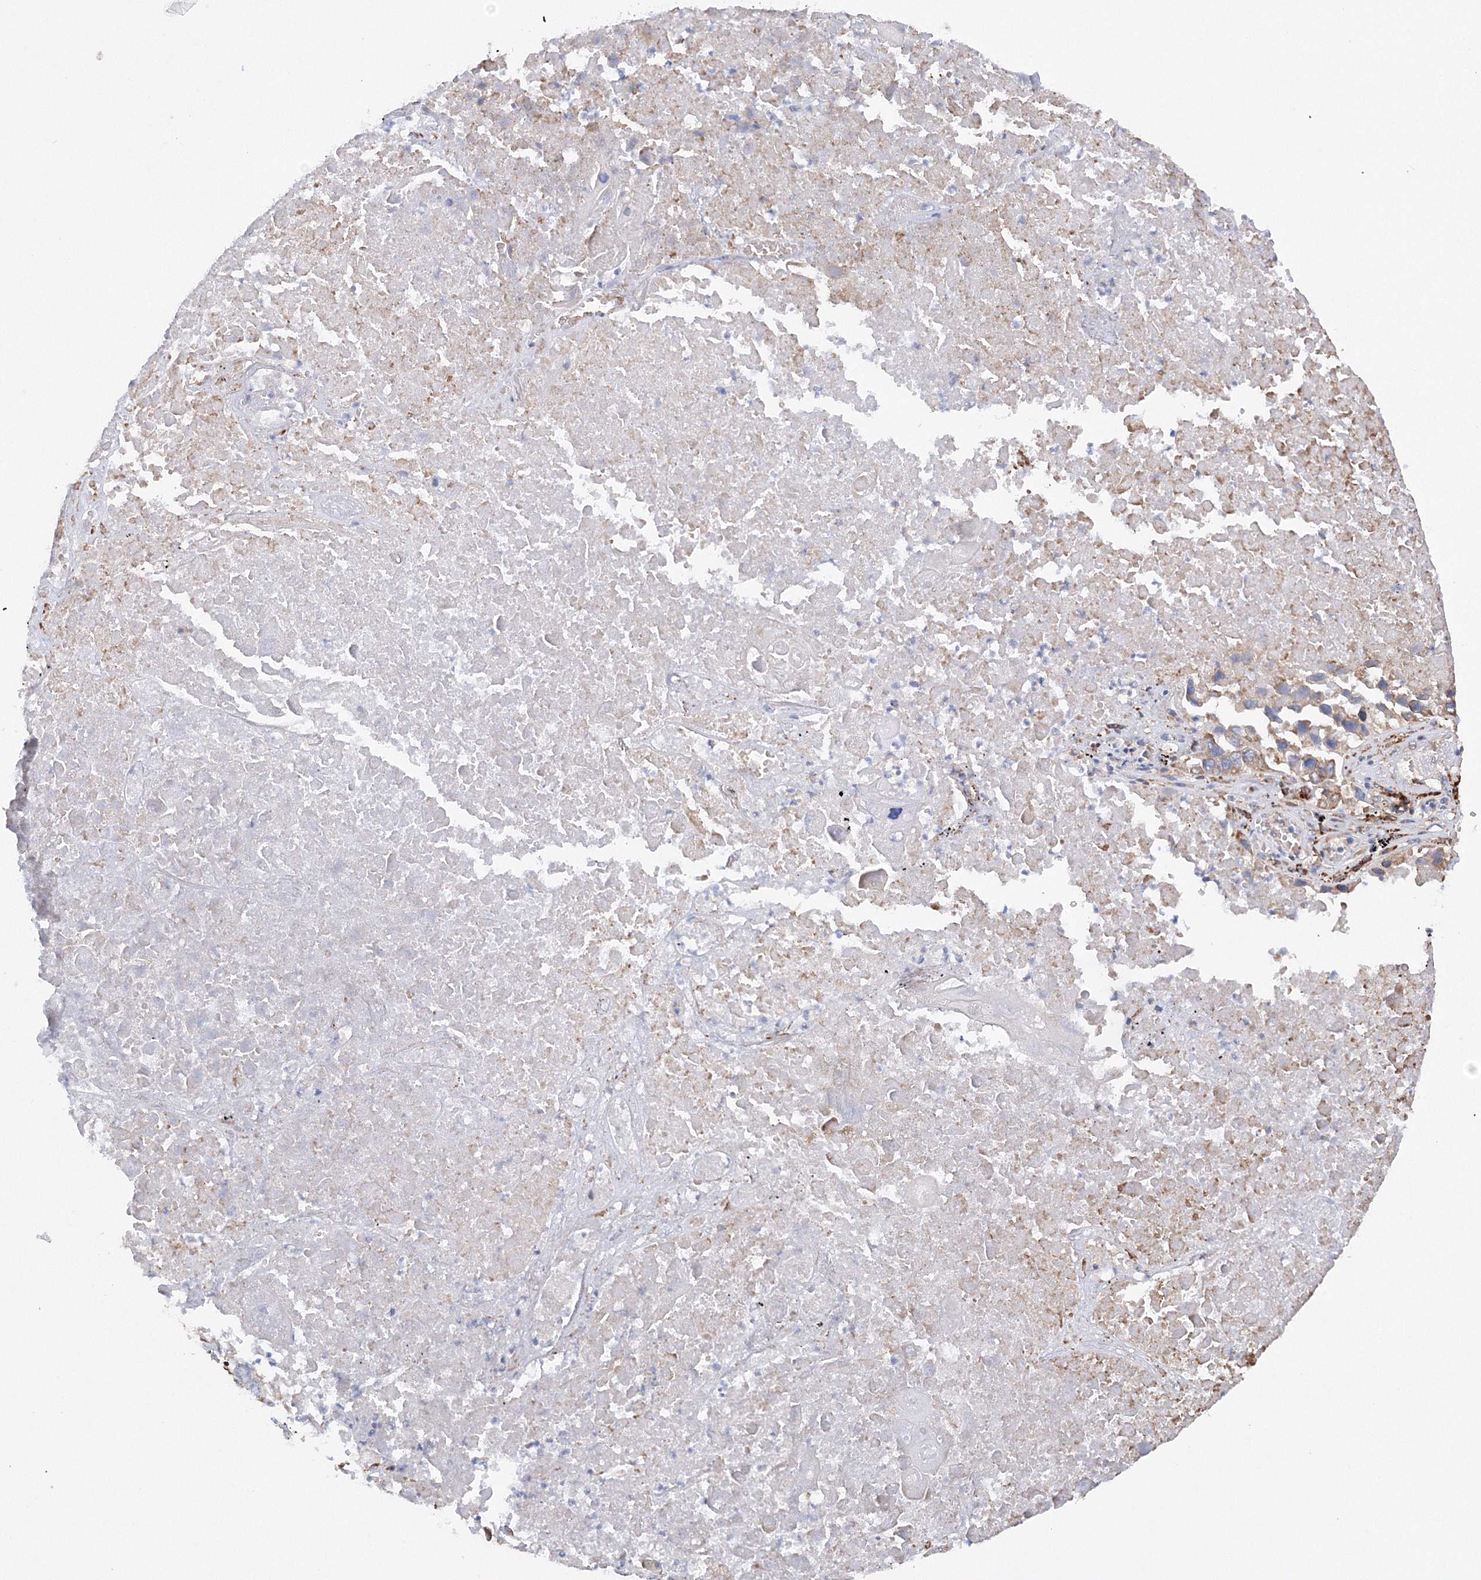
{"staining": {"intensity": "moderate", "quantity": "<25%", "location": "cytoplasmic/membranous"}, "tissue": "lung cancer", "cell_type": "Tumor cells", "image_type": "cancer", "snomed": [{"axis": "morphology", "description": "Squamous cell carcinoma, NOS"}, {"axis": "topography", "description": "Lung"}], "caption": "Immunohistochemistry photomicrograph of lung cancer stained for a protein (brown), which reveals low levels of moderate cytoplasmic/membranous staining in approximately <25% of tumor cells.", "gene": "DIS3L2", "patient": {"sex": "male", "age": 61}}